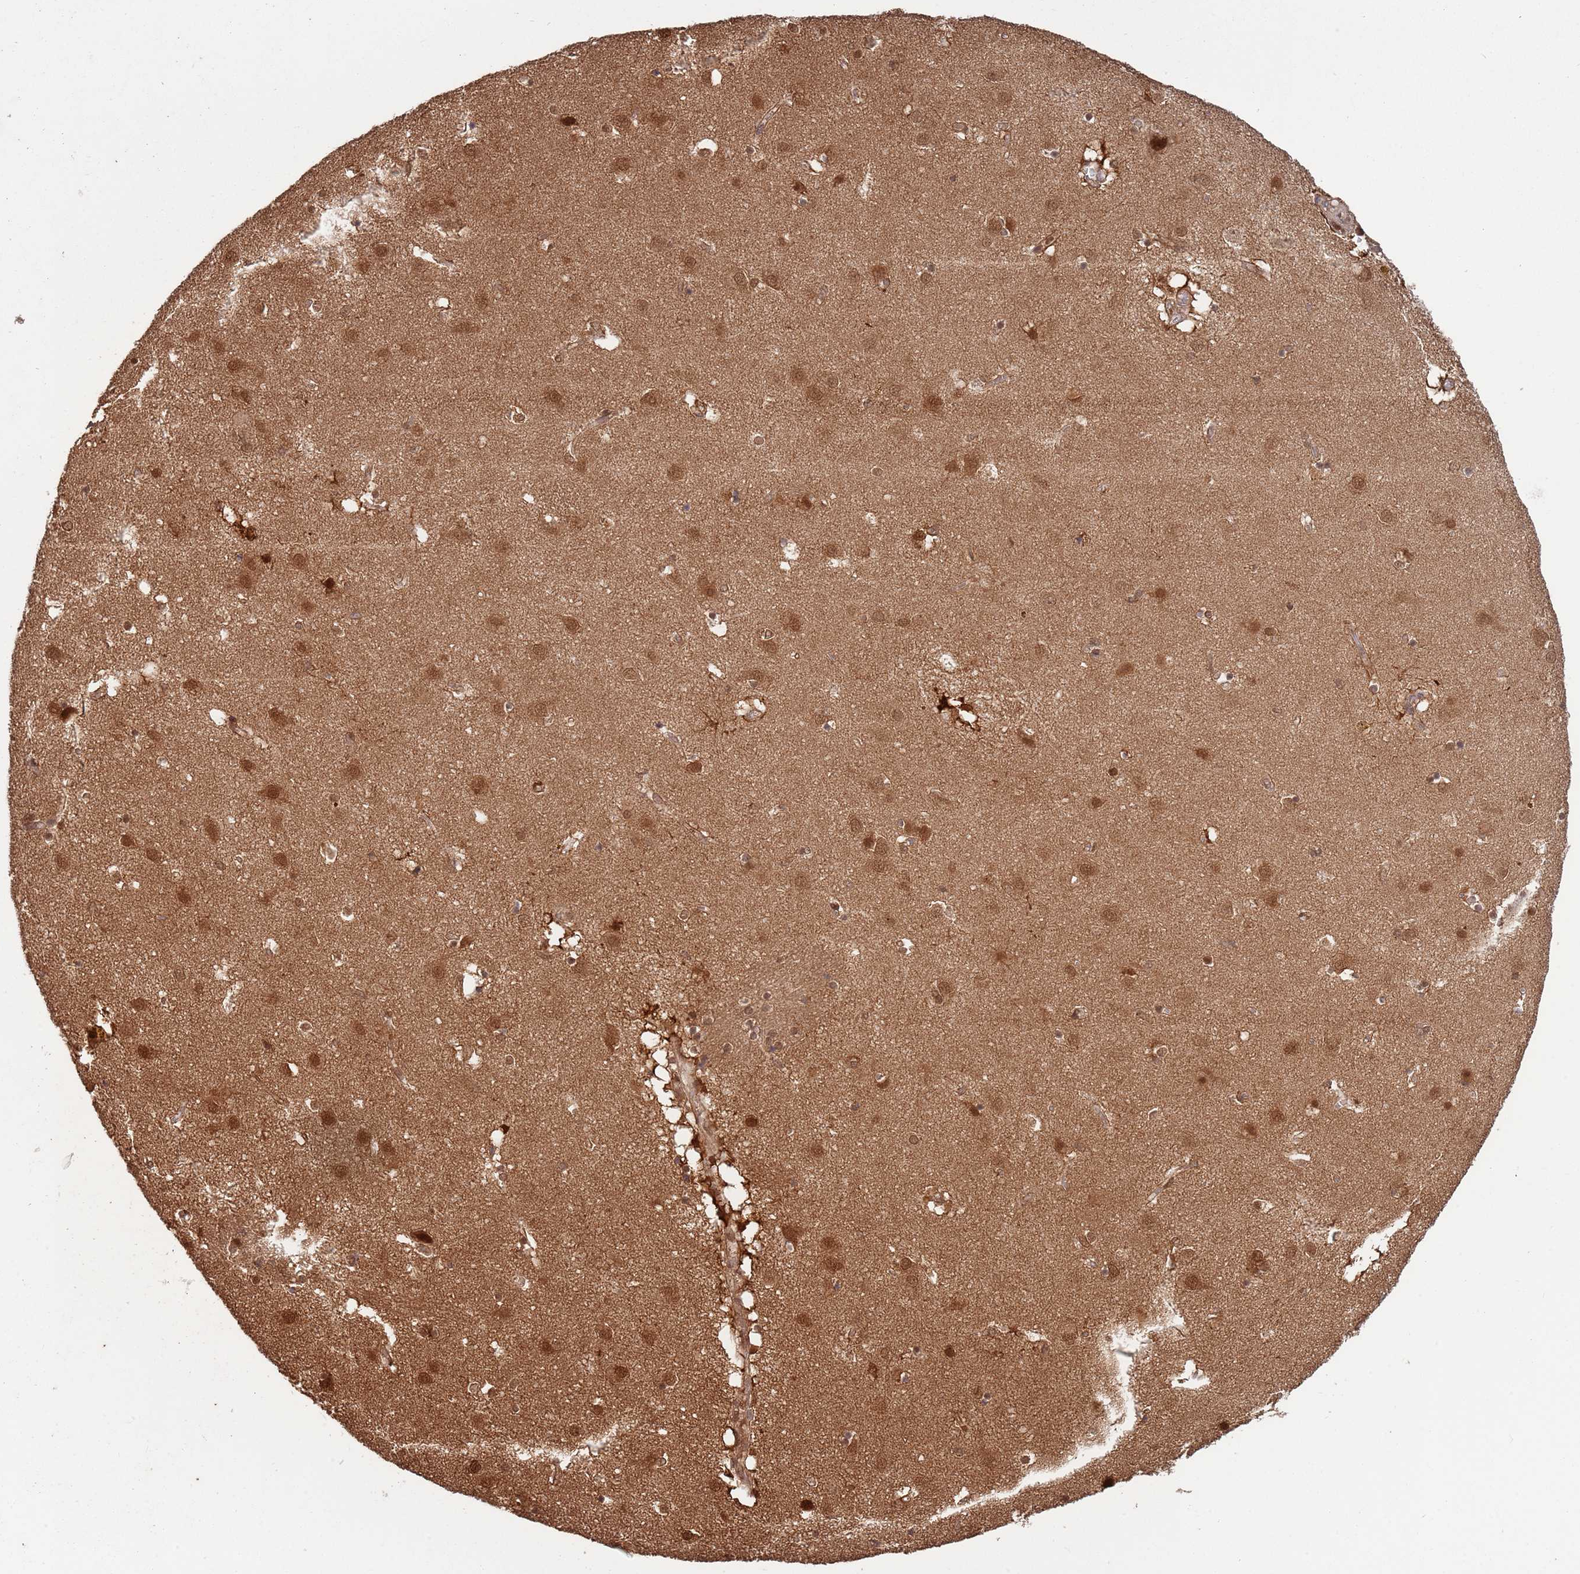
{"staining": {"intensity": "negative", "quantity": "none", "location": "none"}, "tissue": "caudate", "cell_type": "Glial cells", "image_type": "normal", "snomed": [{"axis": "morphology", "description": "Normal tissue, NOS"}, {"axis": "topography", "description": "Lateral ventricle wall"}], "caption": "The image reveals no staining of glial cells in normal caudate. Nuclei are stained in blue.", "gene": "SALL1", "patient": {"sex": "male", "age": 70}}